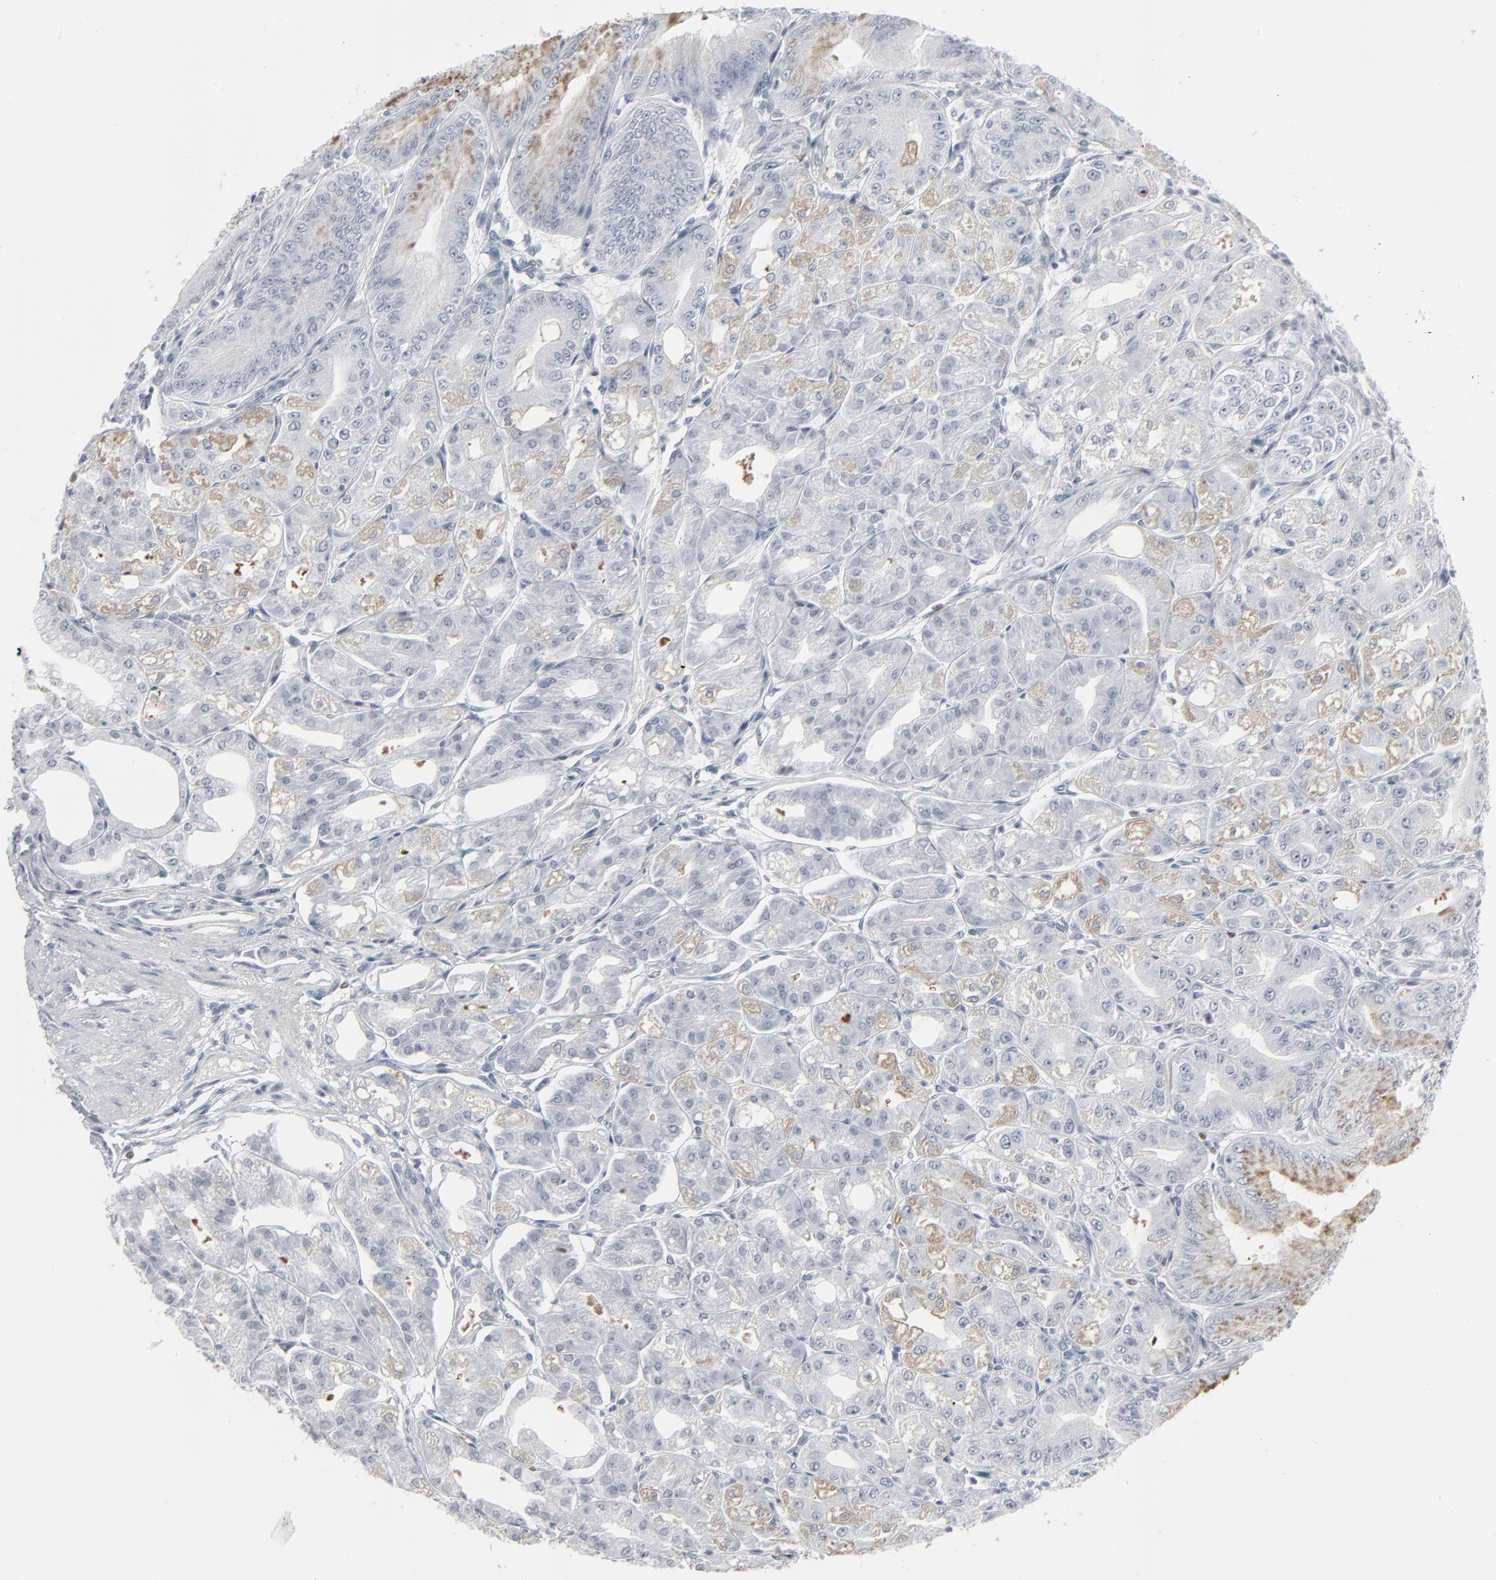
{"staining": {"intensity": "weak", "quantity": "<25%", "location": "cytoplasmic/membranous"}, "tissue": "stomach", "cell_type": "Glandular cells", "image_type": "normal", "snomed": [{"axis": "morphology", "description": "Normal tissue, NOS"}, {"axis": "topography", "description": "Stomach, lower"}], "caption": "The image displays no staining of glandular cells in benign stomach.", "gene": "MITF", "patient": {"sex": "male", "age": 71}}